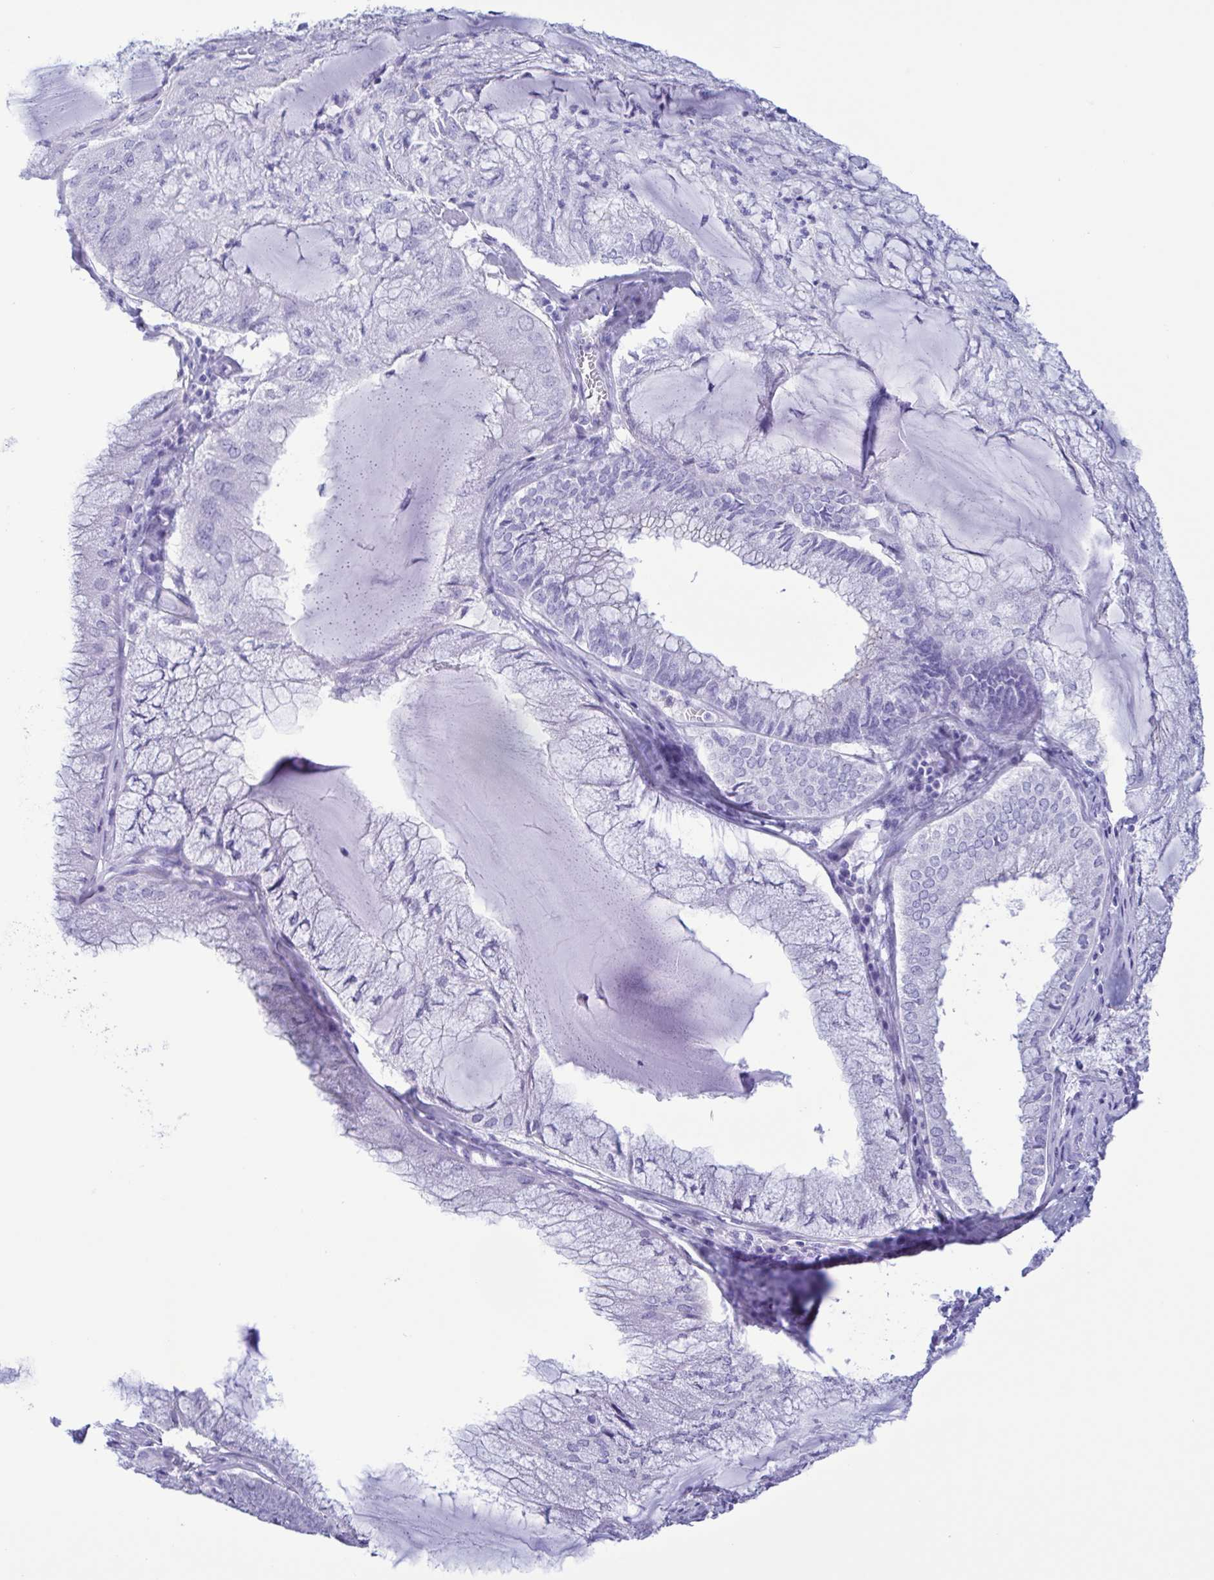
{"staining": {"intensity": "negative", "quantity": "none", "location": "none"}, "tissue": "endometrial cancer", "cell_type": "Tumor cells", "image_type": "cancer", "snomed": [{"axis": "morphology", "description": "Carcinoma, NOS"}, {"axis": "topography", "description": "Endometrium"}], "caption": "Photomicrograph shows no significant protein positivity in tumor cells of endometrial cancer (carcinoma). The staining was performed using DAB to visualize the protein expression in brown, while the nuclei were stained in blue with hematoxylin (Magnification: 20x).", "gene": "TSPY2", "patient": {"sex": "female", "age": 62}}